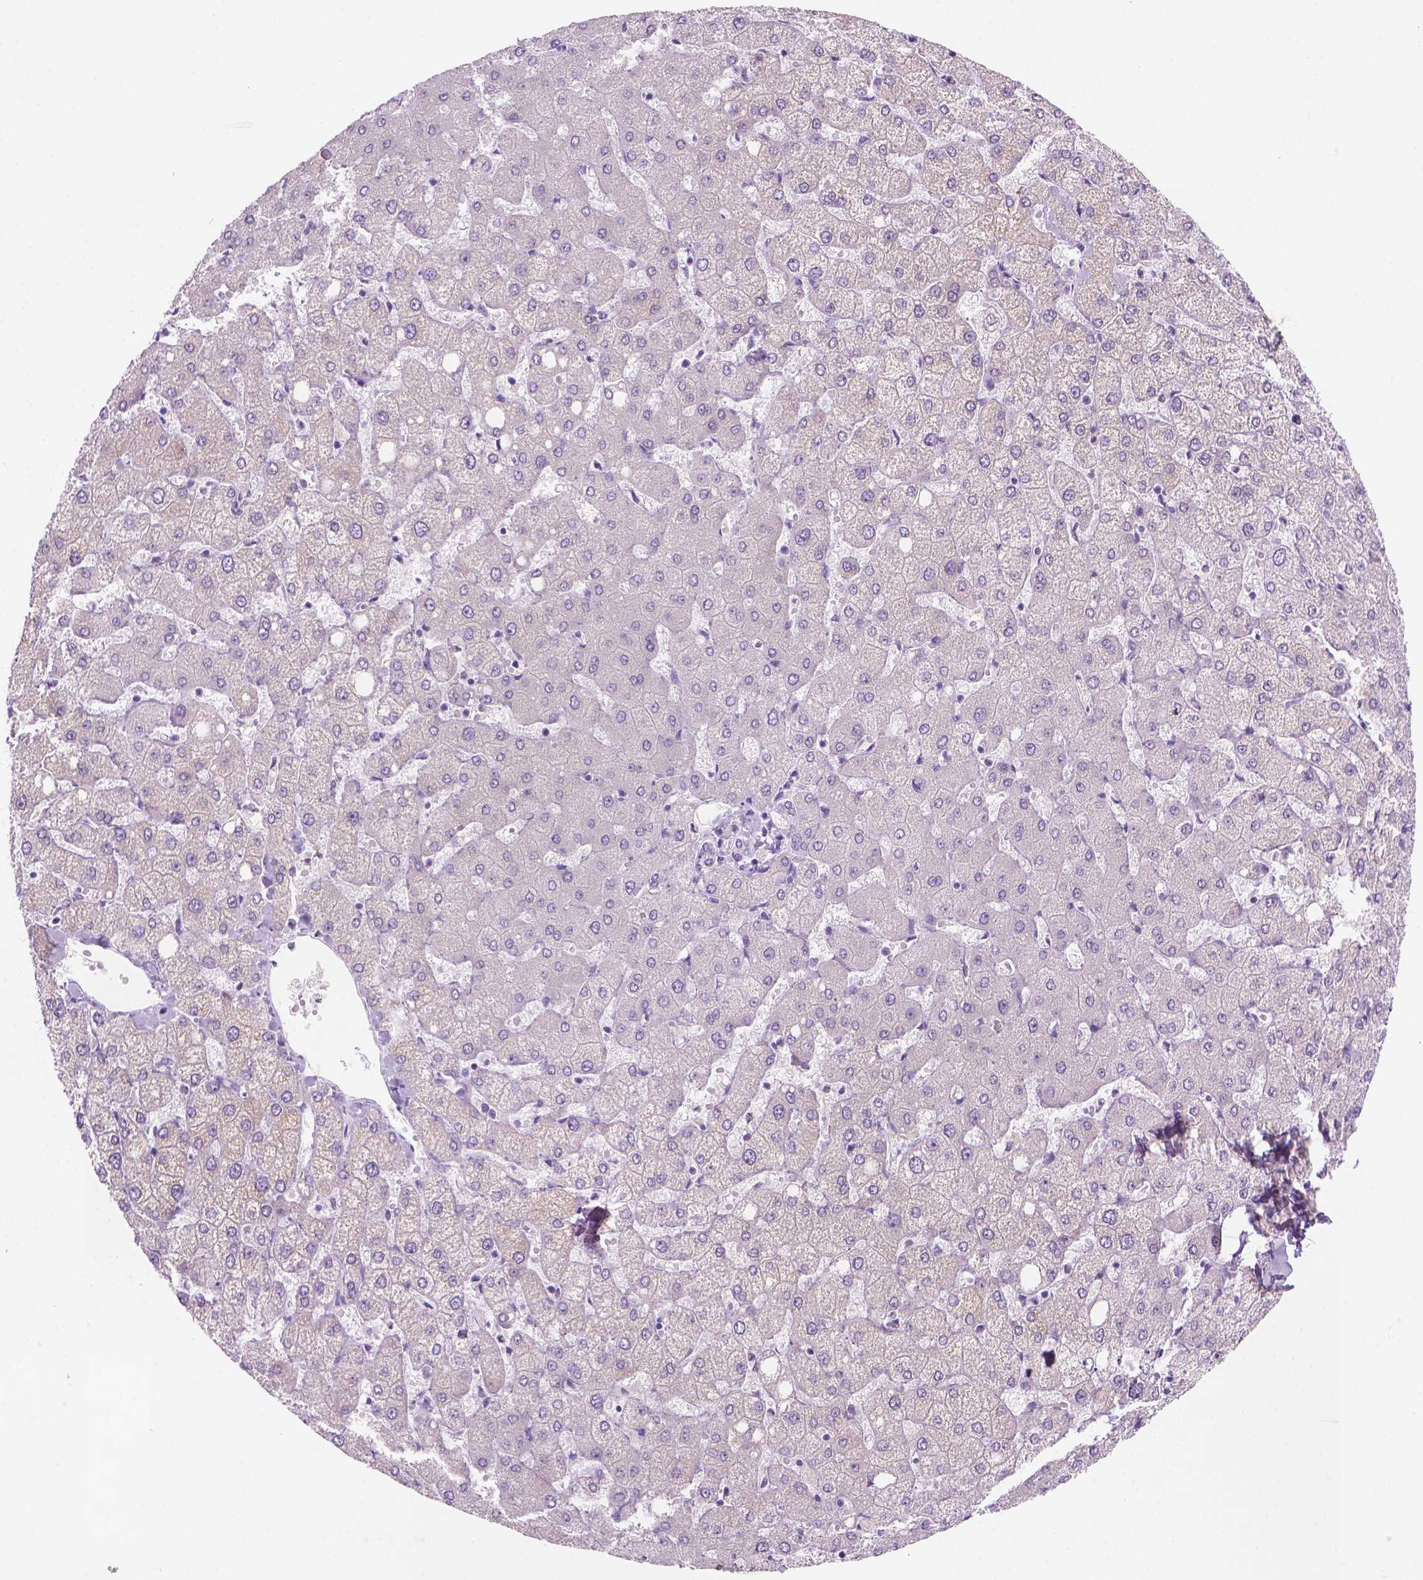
{"staining": {"intensity": "negative", "quantity": "none", "location": "none"}, "tissue": "liver", "cell_type": "Cholangiocytes", "image_type": "normal", "snomed": [{"axis": "morphology", "description": "Normal tissue, NOS"}, {"axis": "topography", "description": "Liver"}], "caption": "This micrograph is of unremarkable liver stained with IHC to label a protein in brown with the nuclei are counter-stained blue. There is no expression in cholangiocytes. (Brightfield microscopy of DAB IHC at high magnification).", "gene": "TTC29", "patient": {"sex": "female", "age": 54}}